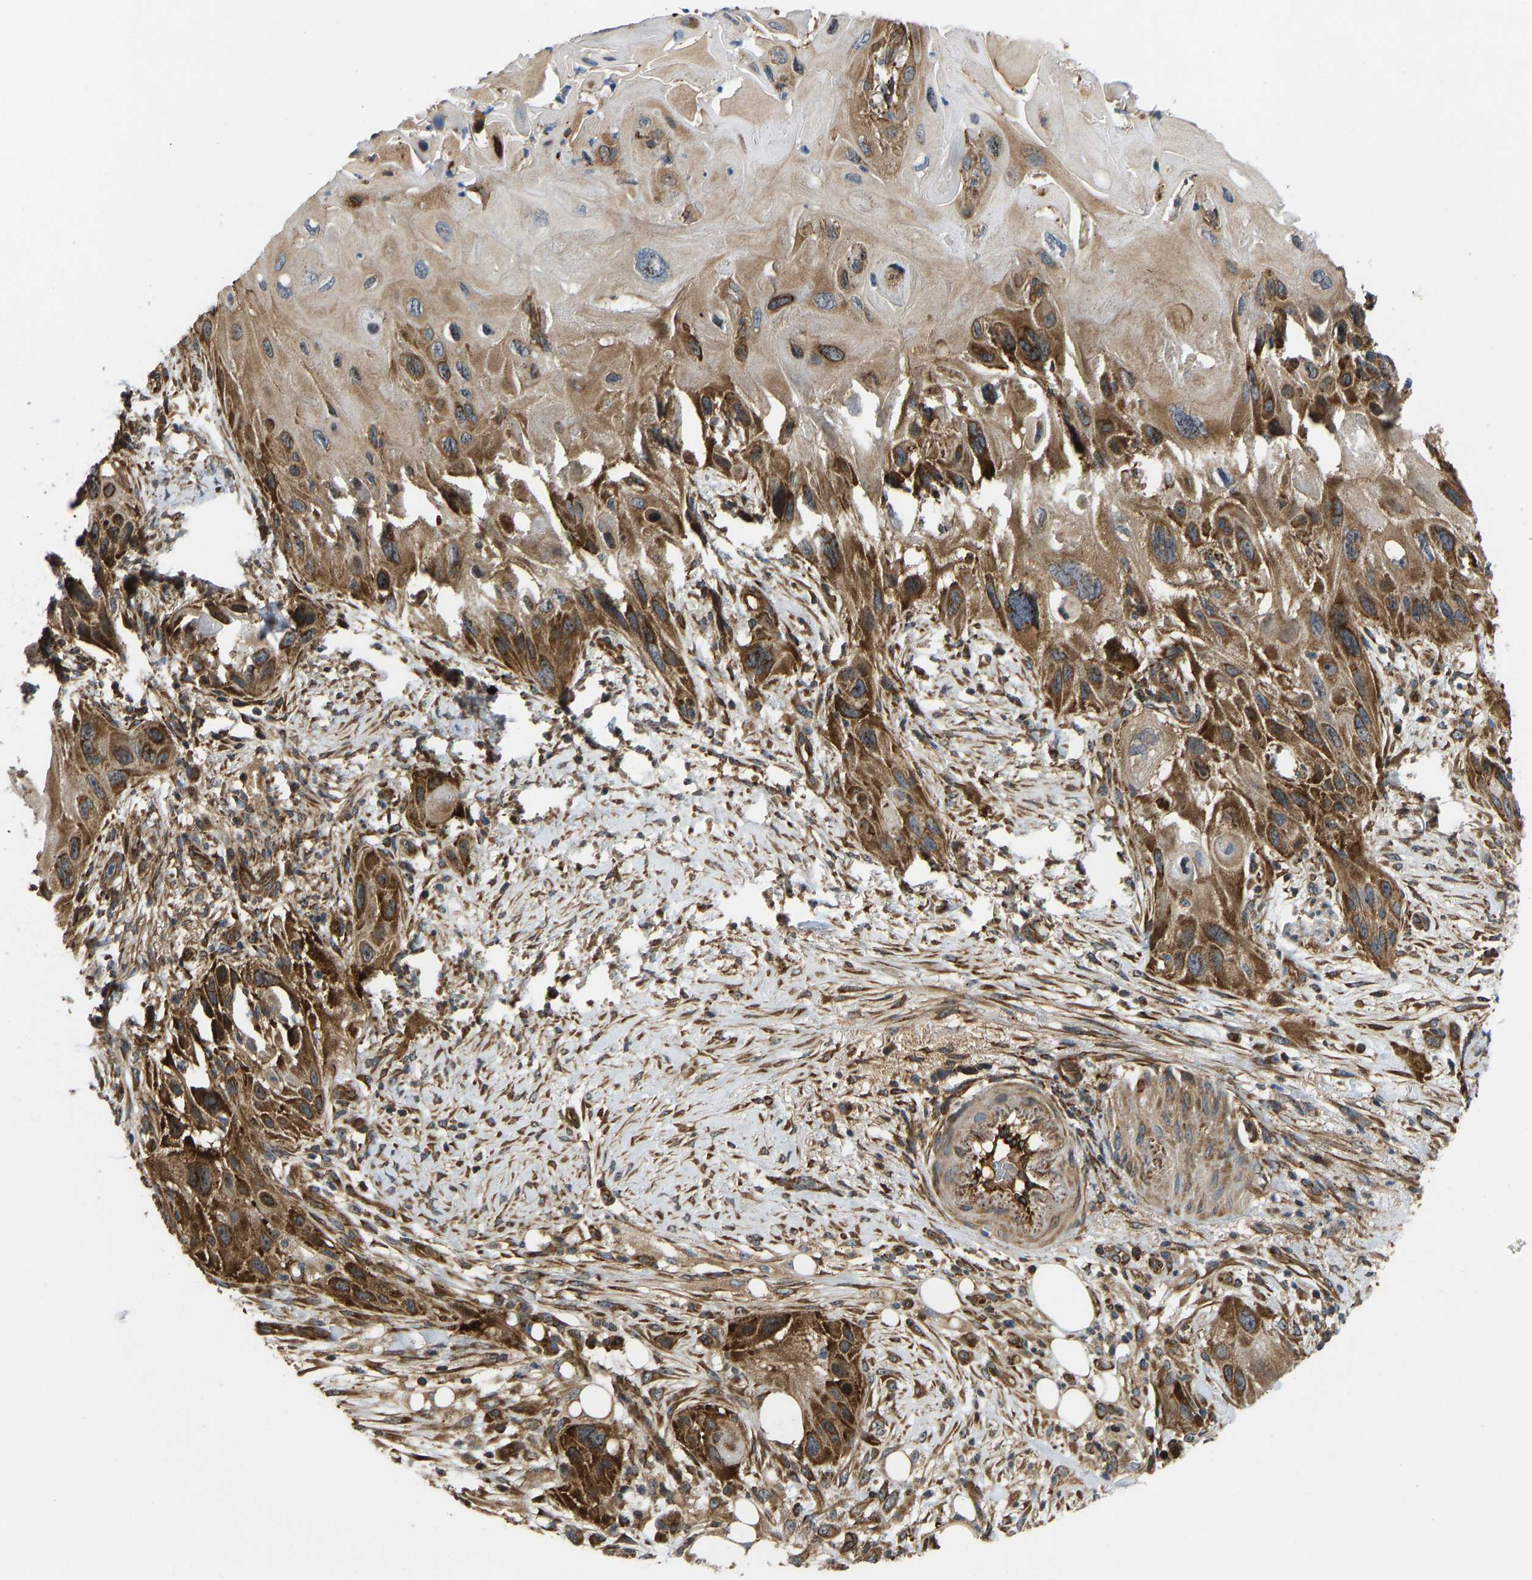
{"staining": {"intensity": "moderate", "quantity": ">75%", "location": "cytoplasmic/membranous"}, "tissue": "skin cancer", "cell_type": "Tumor cells", "image_type": "cancer", "snomed": [{"axis": "morphology", "description": "Squamous cell carcinoma, NOS"}, {"axis": "topography", "description": "Skin"}], "caption": "Skin cancer (squamous cell carcinoma) tissue exhibits moderate cytoplasmic/membranous expression in about >75% of tumor cells", "gene": "RASGRF2", "patient": {"sex": "female", "age": 77}}